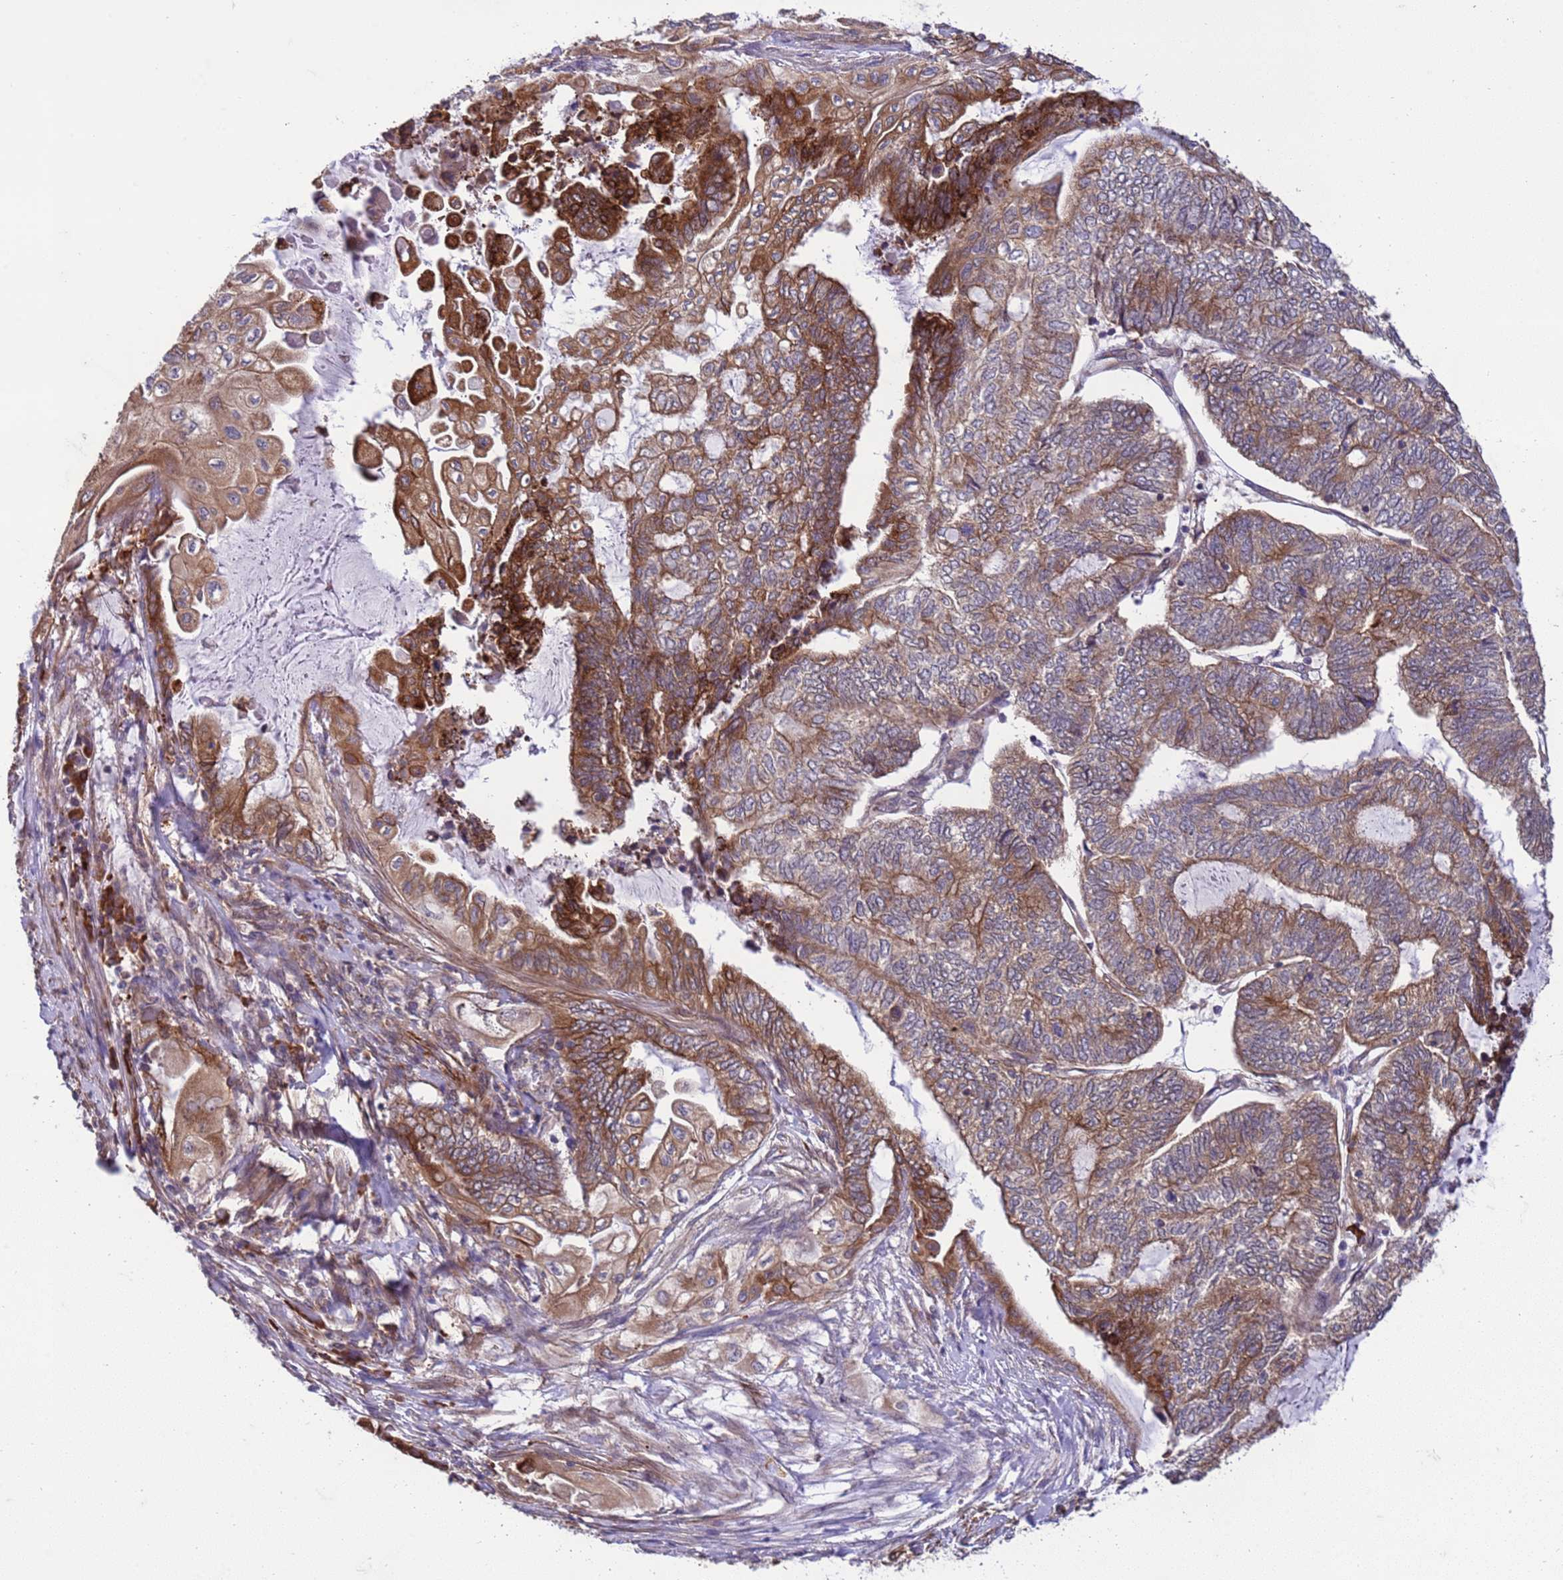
{"staining": {"intensity": "moderate", "quantity": ">75%", "location": "cytoplasmic/membranous"}, "tissue": "endometrial cancer", "cell_type": "Tumor cells", "image_type": "cancer", "snomed": [{"axis": "morphology", "description": "Adenocarcinoma, NOS"}, {"axis": "topography", "description": "Uterus"}, {"axis": "topography", "description": "Endometrium"}], "caption": "Immunohistochemistry (DAB) staining of human endometrial adenocarcinoma reveals moderate cytoplasmic/membranous protein positivity in approximately >75% of tumor cells. Nuclei are stained in blue.", "gene": "GEN1", "patient": {"sex": "female", "age": 70}}